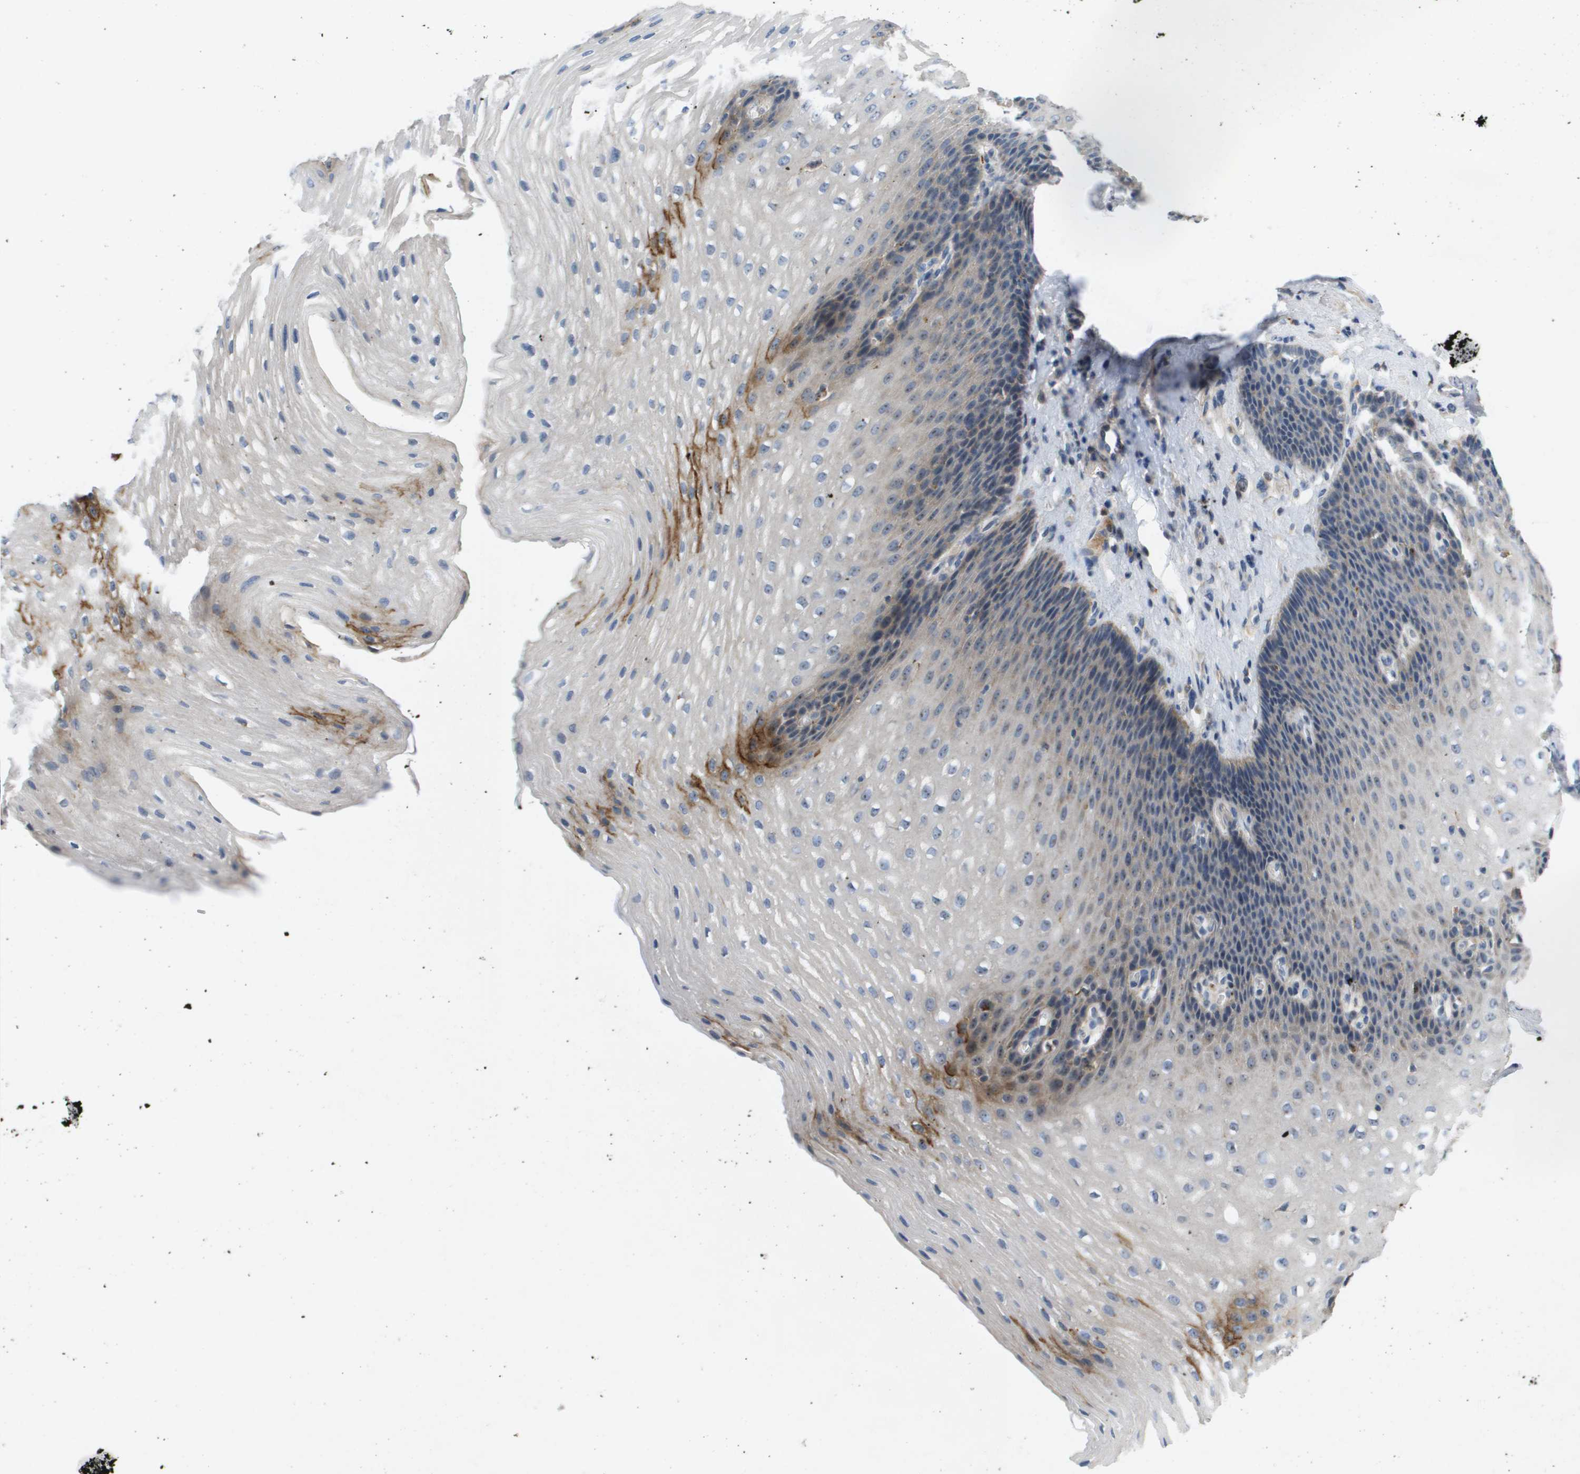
{"staining": {"intensity": "moderate", "quantity": "<25%", "location": "cytoplasmic/membranous"}, "tissue": "esophagus", "cell_type": "Squamous epithelial cells", "image_type": "normal", "snomed": [{"axis": "morphology", "description": "Normal tissue, NOS"}, {"axis": "topography", "description": "Esophagus"}], "caption": "High-magnification brightfield microscopy of benign esophagus stained with DAB (brown) and counterstained with hematoxylin (blue). squamous epithelial cells exhibit moderate cytoplasmic/membranous staining is identified in approximately<25% of cells. Immunohistochemistry stains the protein of interest in brown and the nuclei are stained blue.", "gene": "B3GNT5", "patient": {"sex": "male", "age": 48}}